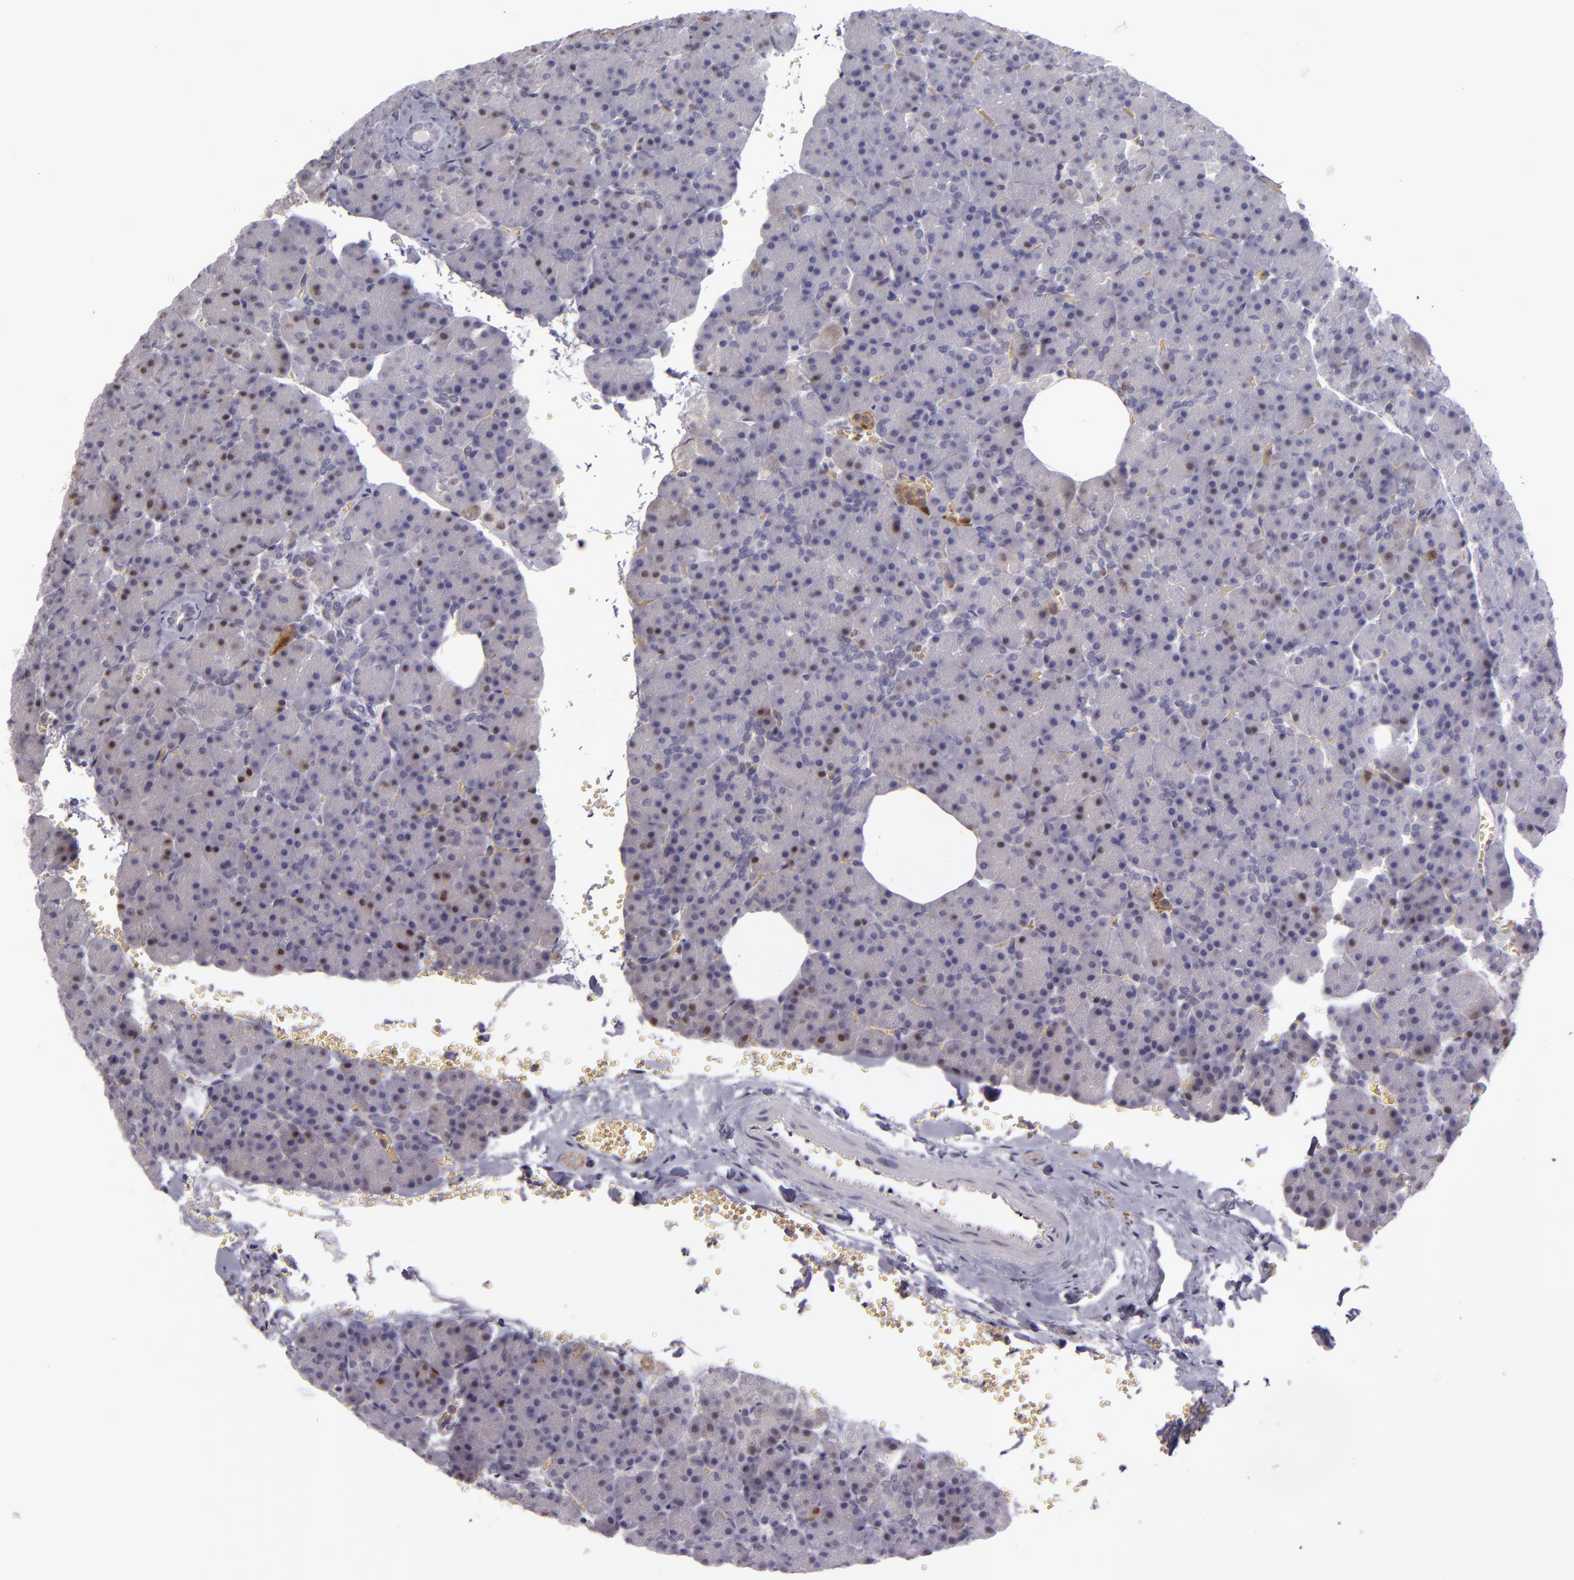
{"staining": {"intensity": "negative", "quantity": "none", "location": "none"}, "tissue": "pancreas", "cell_type": "Exocrine glandular cells", "image_type": "normal", "snomed": [{"axis": "morphology", "description": "Normal tissue, NOS"}, {"axis": "topography", "description": "Pancreas"}], "caption": "Immunohistochemistry (IHC) photomicrograph of normal pancreas: human pancreas stained with DAB reveals no significant protein positivity in exocrine glandular cells.", "gene": "SNCB", "patient": {"sex": "female", "age": 35}}